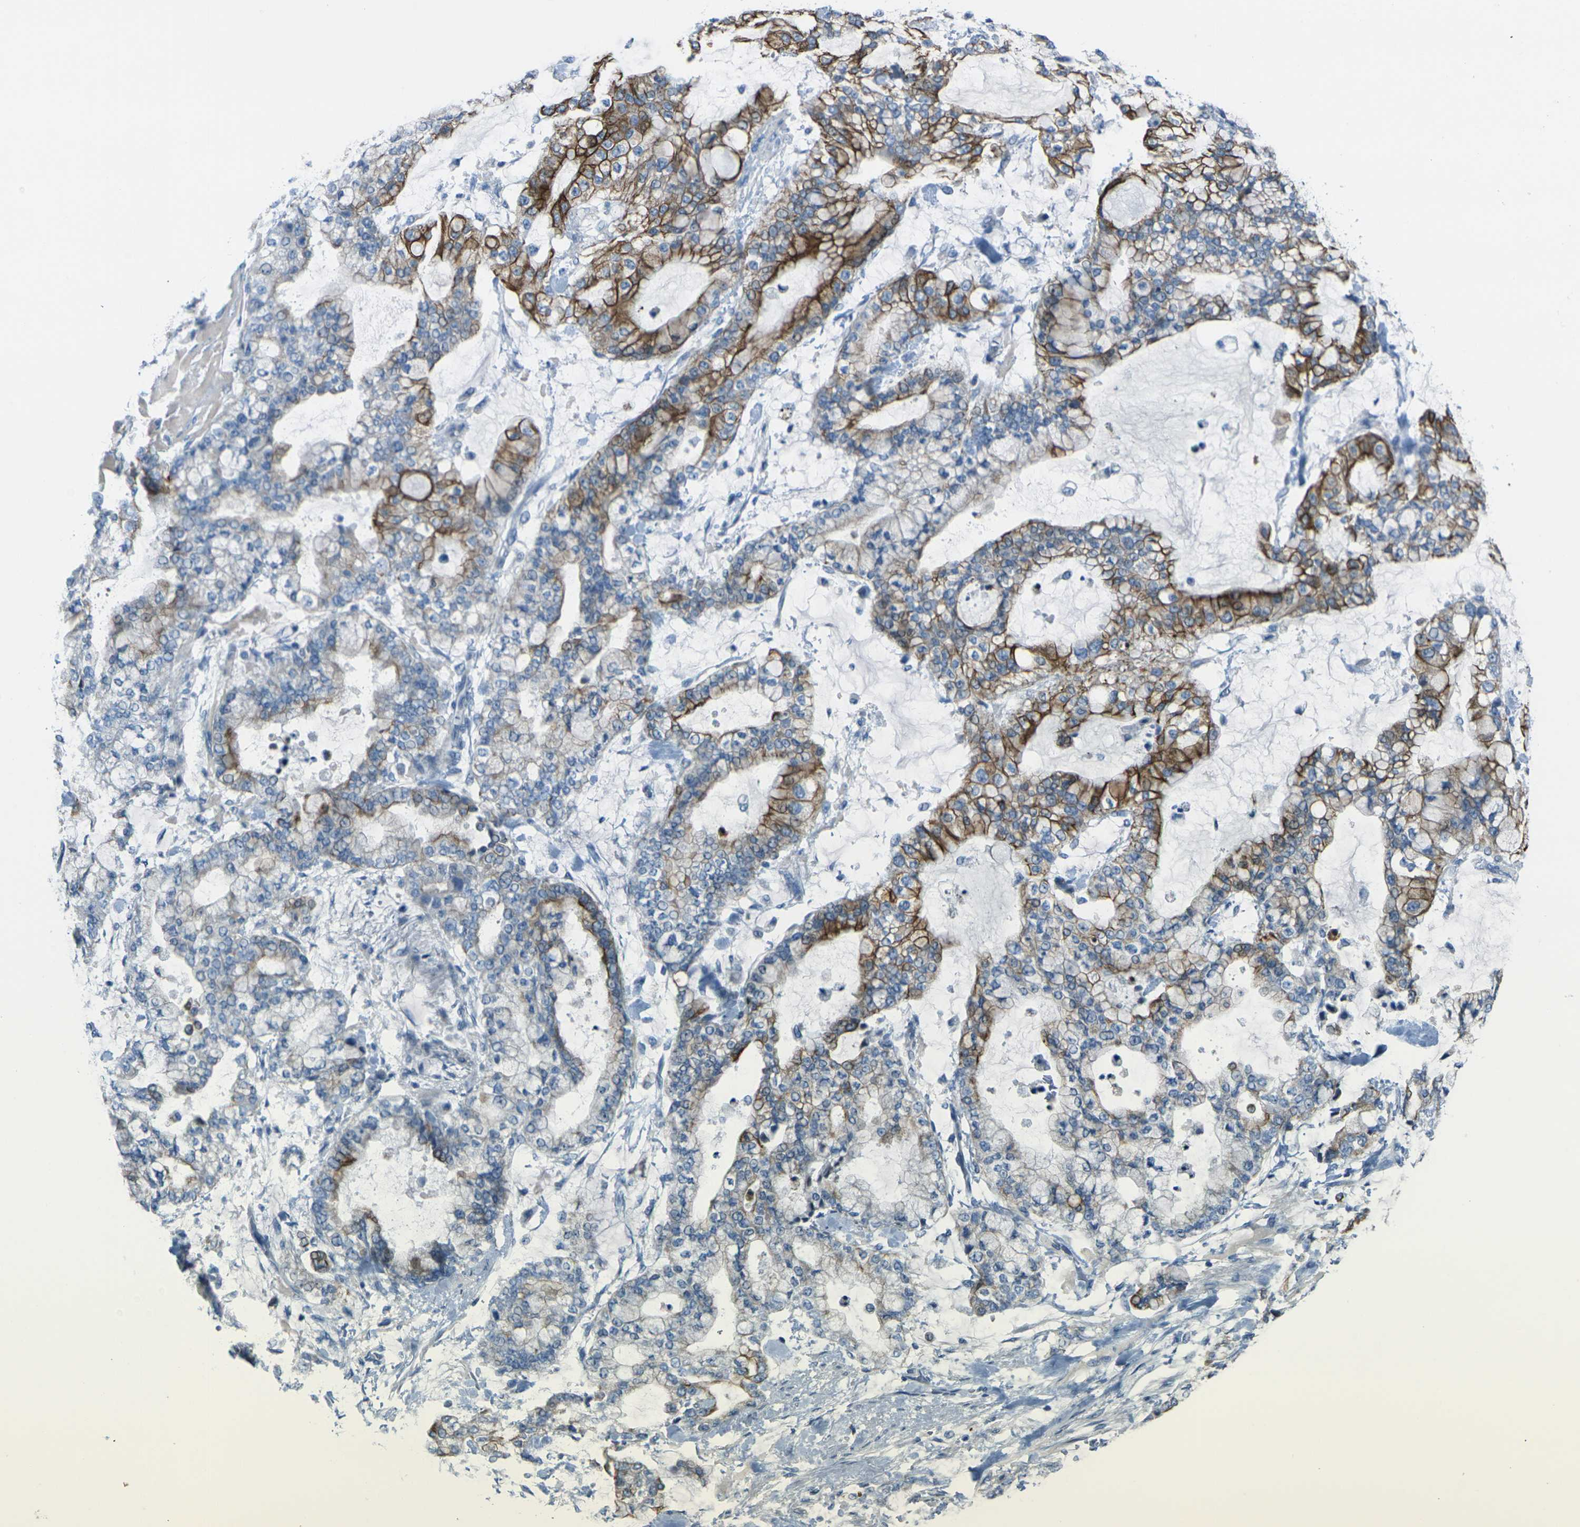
{"staining": {"intensity": "strong", "quantity": "25%-75%", "location": "cytoplasmic/membranous"}, "tissue": "stomach cancer", "cell_type": "Tumor cells", "image_type": "cancer", "snomed": [{"axis": "morphology", "description": "Normal tissue, NOS"}, {"axis": "morphology", "description": "Adenocarcinoma, NOS"}, {"axis": "topography", "description": "Stomach, upper"}, {"axis": "topography", "description": "Stomach"}], "caption": "The immunohistochemical stain shows strong cytoplasmic/membranous staining in tumor cells of stomach cancer tissue. (DAB (3,3'-diaminobenzidine) IHC with brightfield microscopy, high magnification).", "gene": "ANKRD46", "patient": {"sex": "male", "age": 76}}